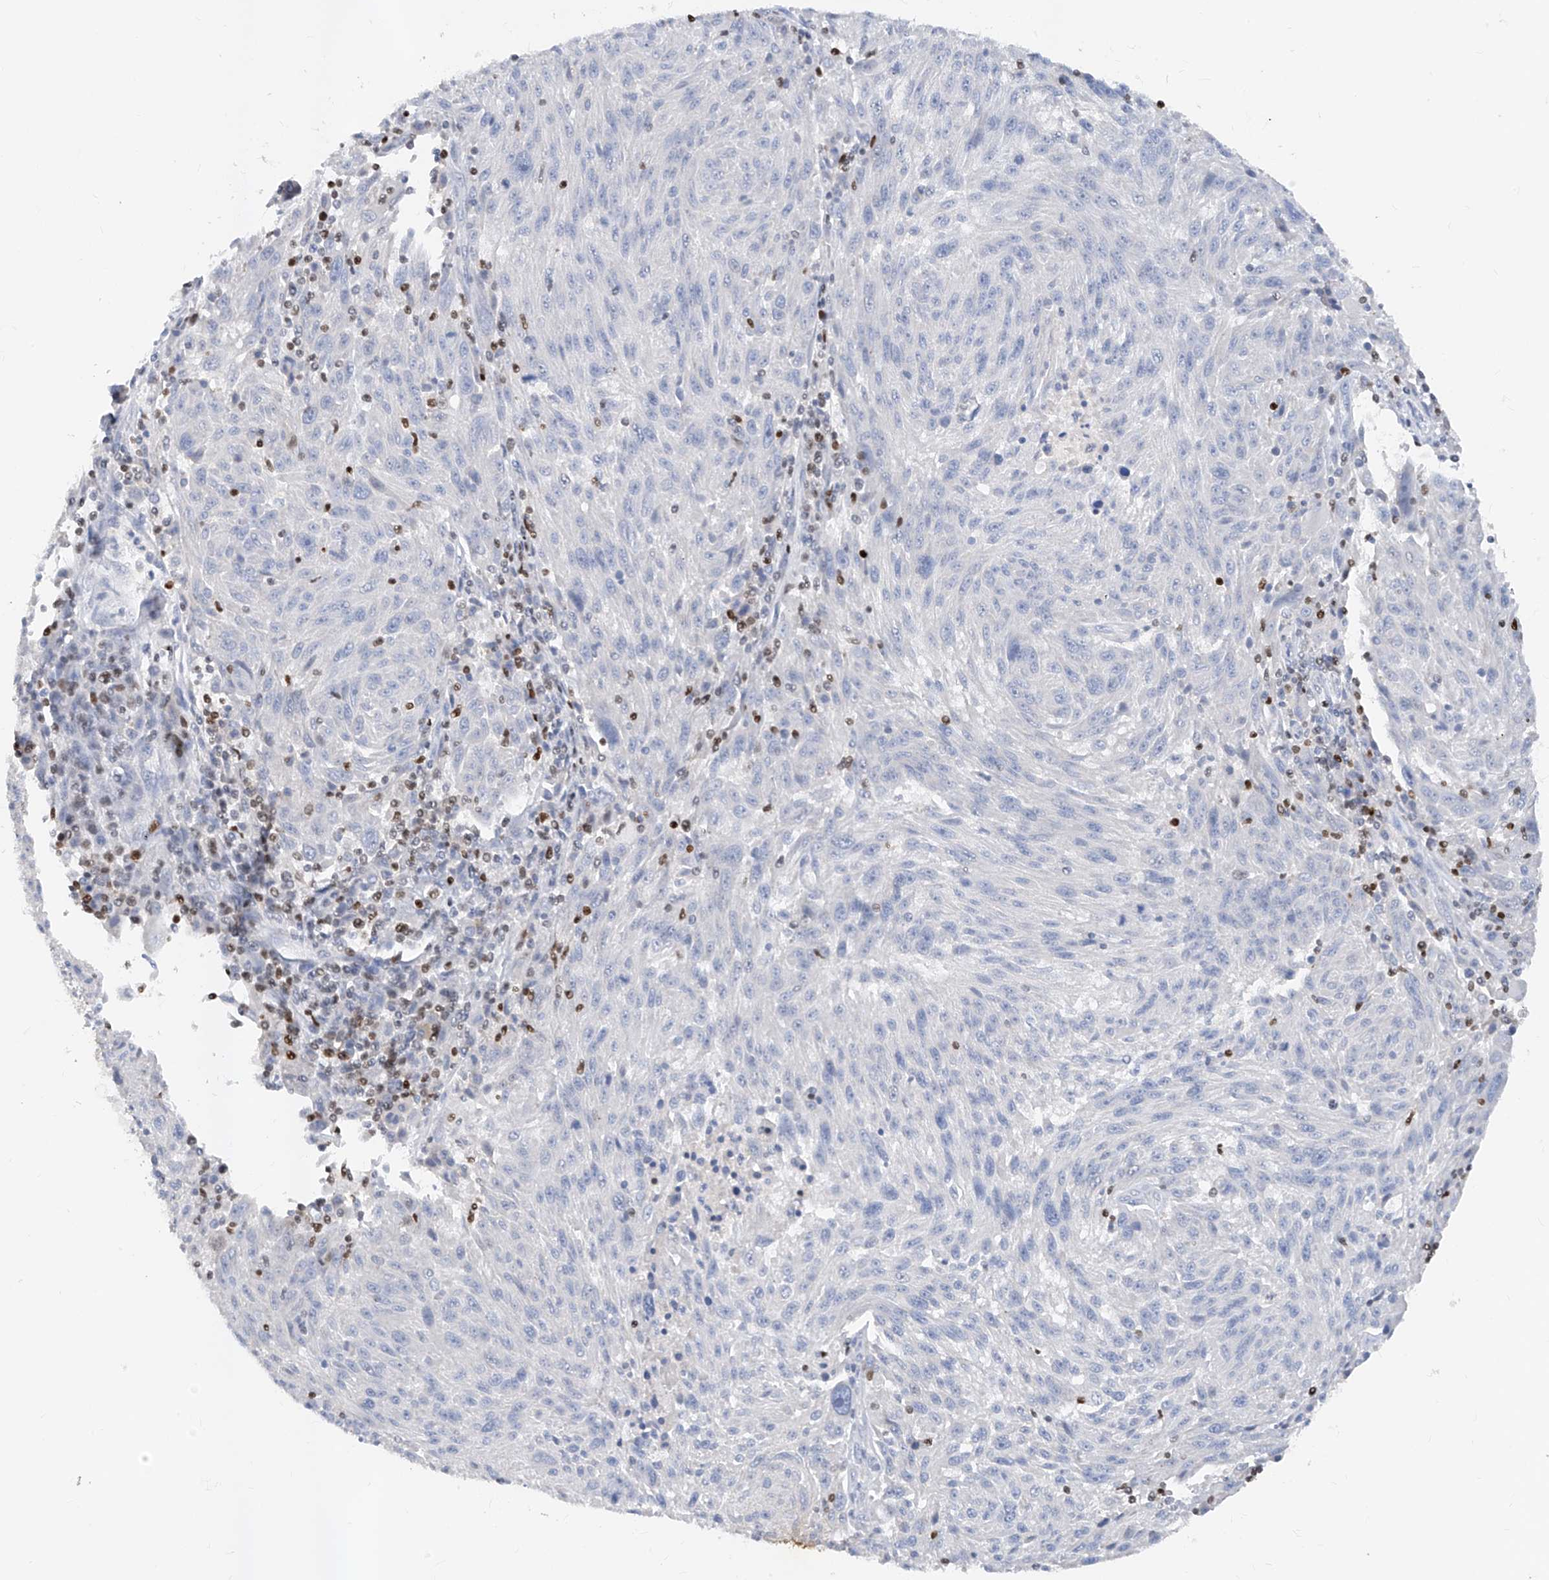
{"staining": {"intensity": "negative", "quantity": "none", "location": "none"}, "tissue": "melanoma", "cell_type": "Tumor cells", "image_type": "cancer", "snomed": [{"axis": "morphology", "description": "Malignant melanoma, NOS"}, {"axis": "topography", "description": "Skin"}], "caption": "Immunohistochemical staining of human malignant melanoma displays no significant staining in tumor cells.", "gene": "TBX21", "patient": {"sex": "male", "age": 53}}